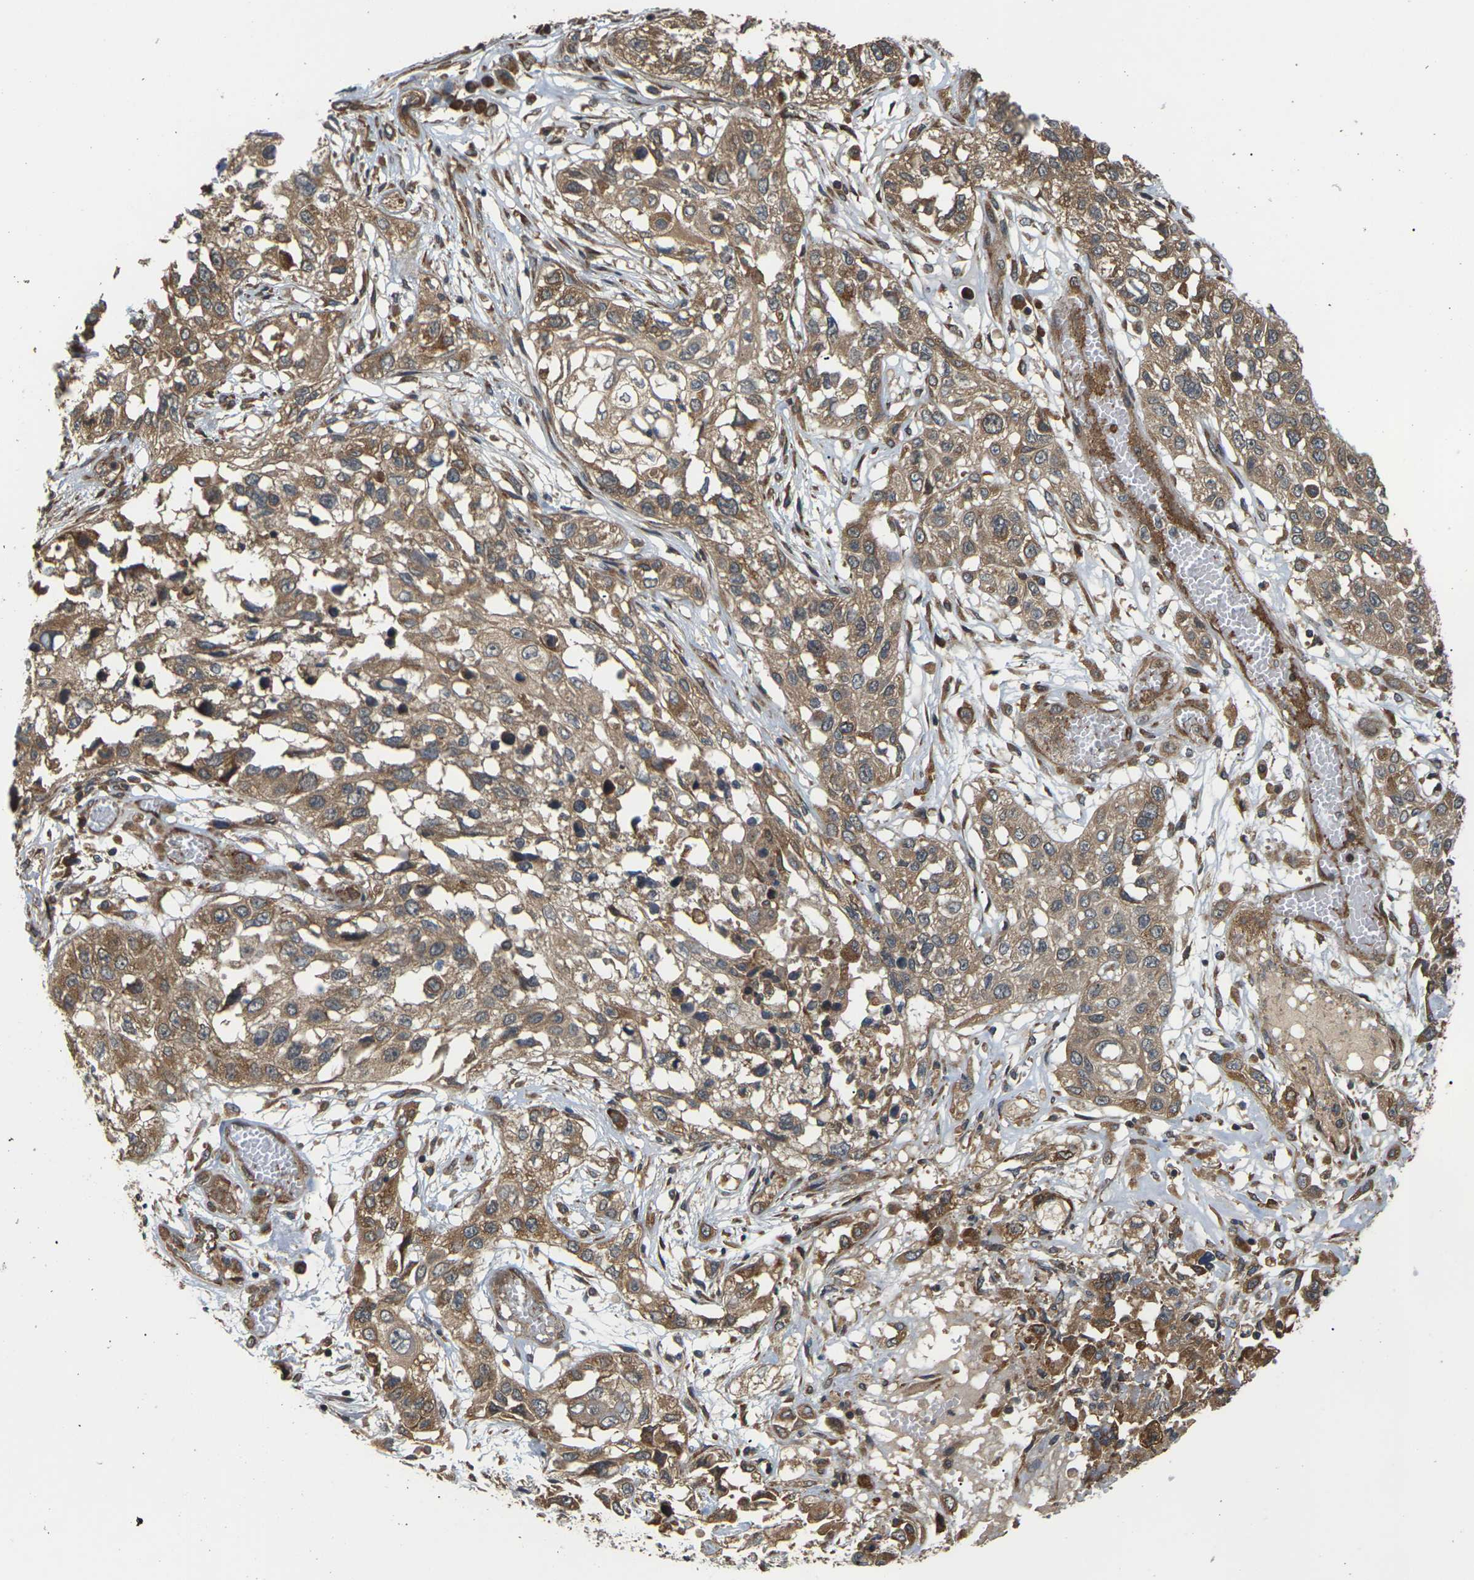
{"staining": {"intensity": "moderate", "quantity": ">75%", "location": "cytoplasmic/membranous"}, "tissue": "lung cancer", "cell_type": "Tumor cells", "image_type": "cancer", "snomed": [{"axis": "morphology", "description": "Squamous cell carcinoma, NOS"}, {"axis": "topography", "description": "Lung"}], "caption": "This is an image of IHC staining of squamous cell carcinoma (lung), which shows moderate staining in the cytoplasmic/membranous of tumor cells.", "gene": "NRAS", "patient": {"sex": "male", "age": 71}}